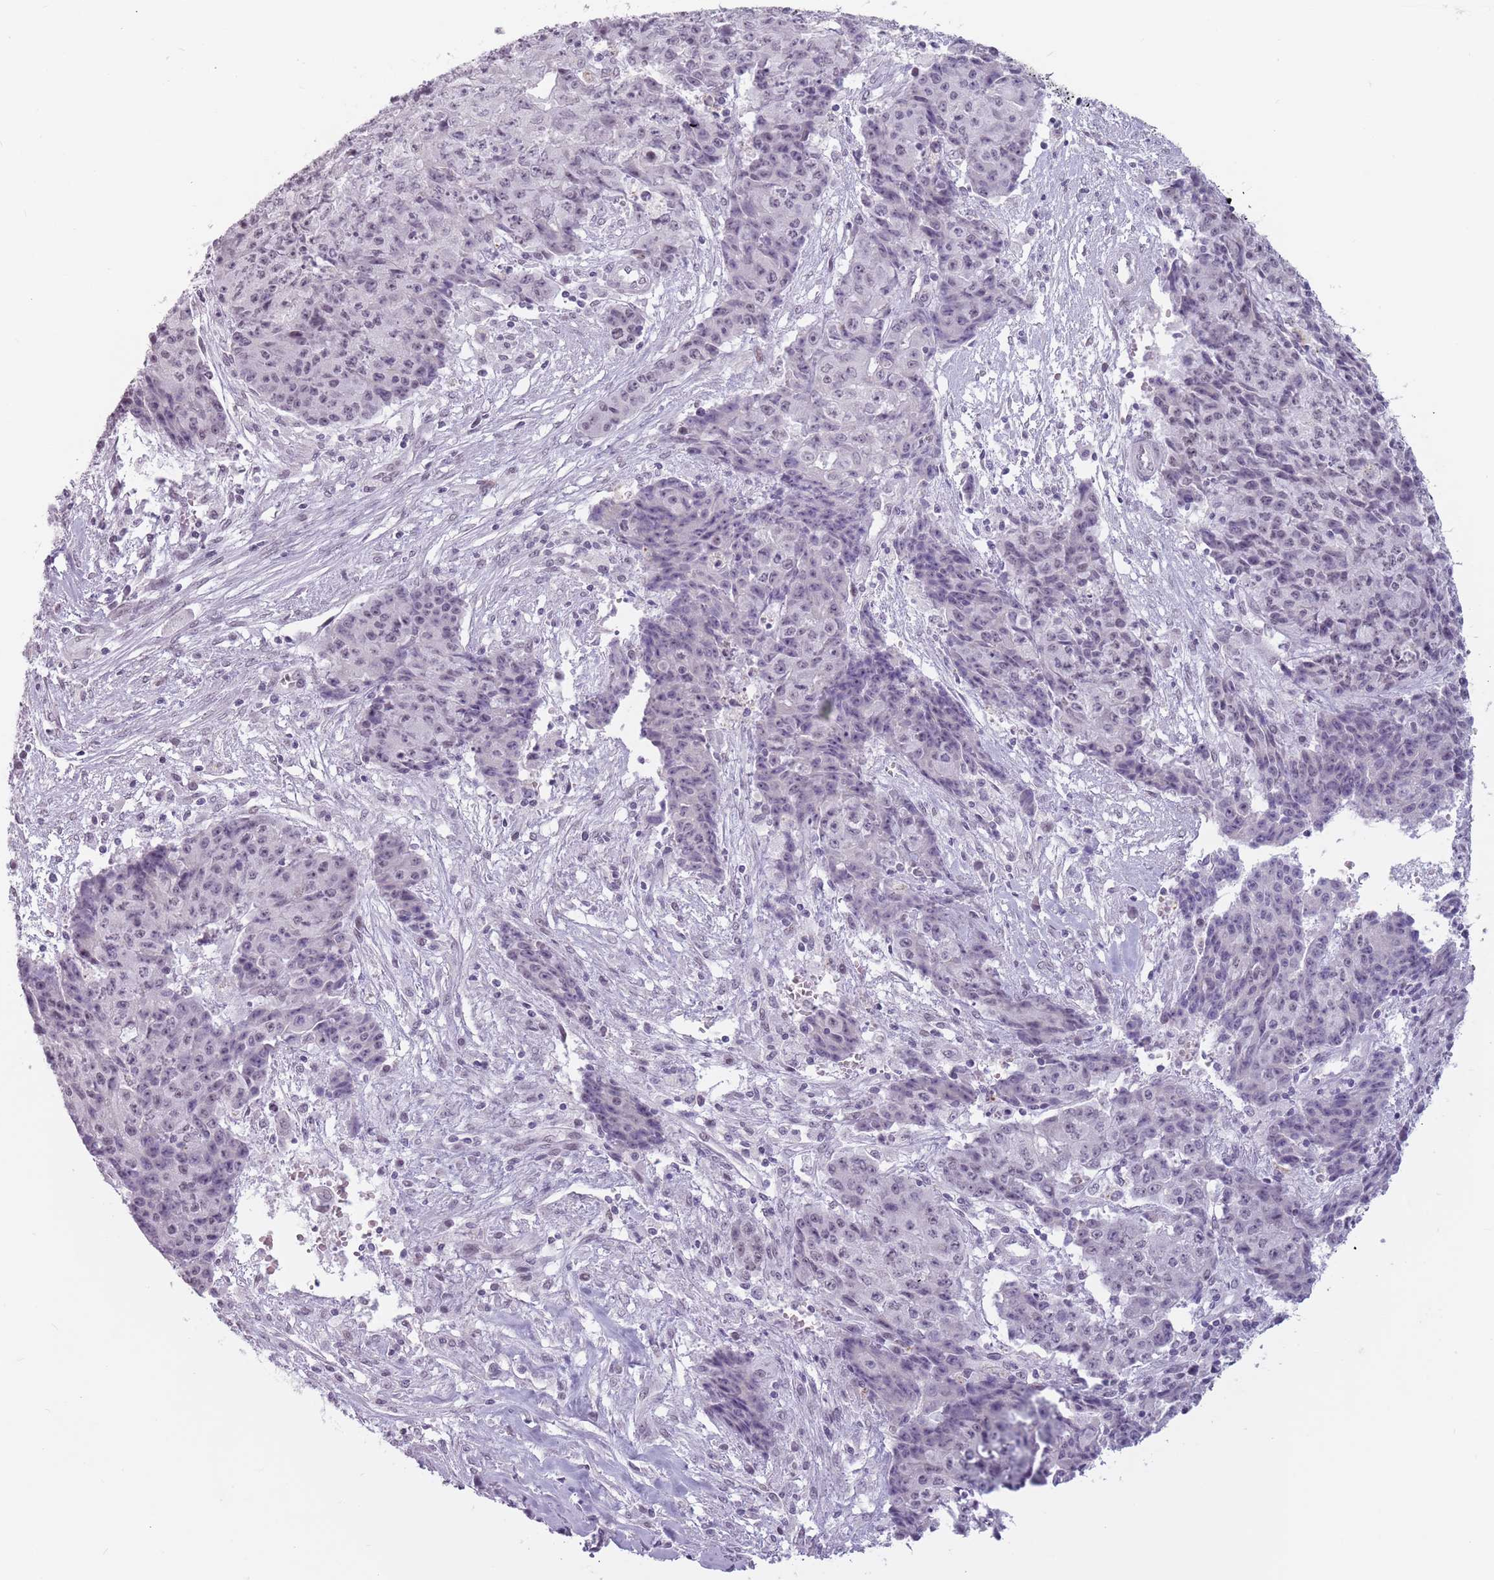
{"staining": {"intensity": "weak", "quantity": "<25%", "location": "nuclear"}, "tissue": "ovarian cancer", "cell_type": "Tumor cells", "image_type": "cancer", "snomed": [{"axis": "morphology", "description": "Carcinoma, endometroid"}, {"axis": "topography", "description": "Ovary"}], "caption": "This is an immunohistochemistry (IHC) image of ovarian endometroid carcinoma. There is no positivity in tumor cells.", "gene": "PTCHD1", "patient": {"sex": "female", "age": 42}}